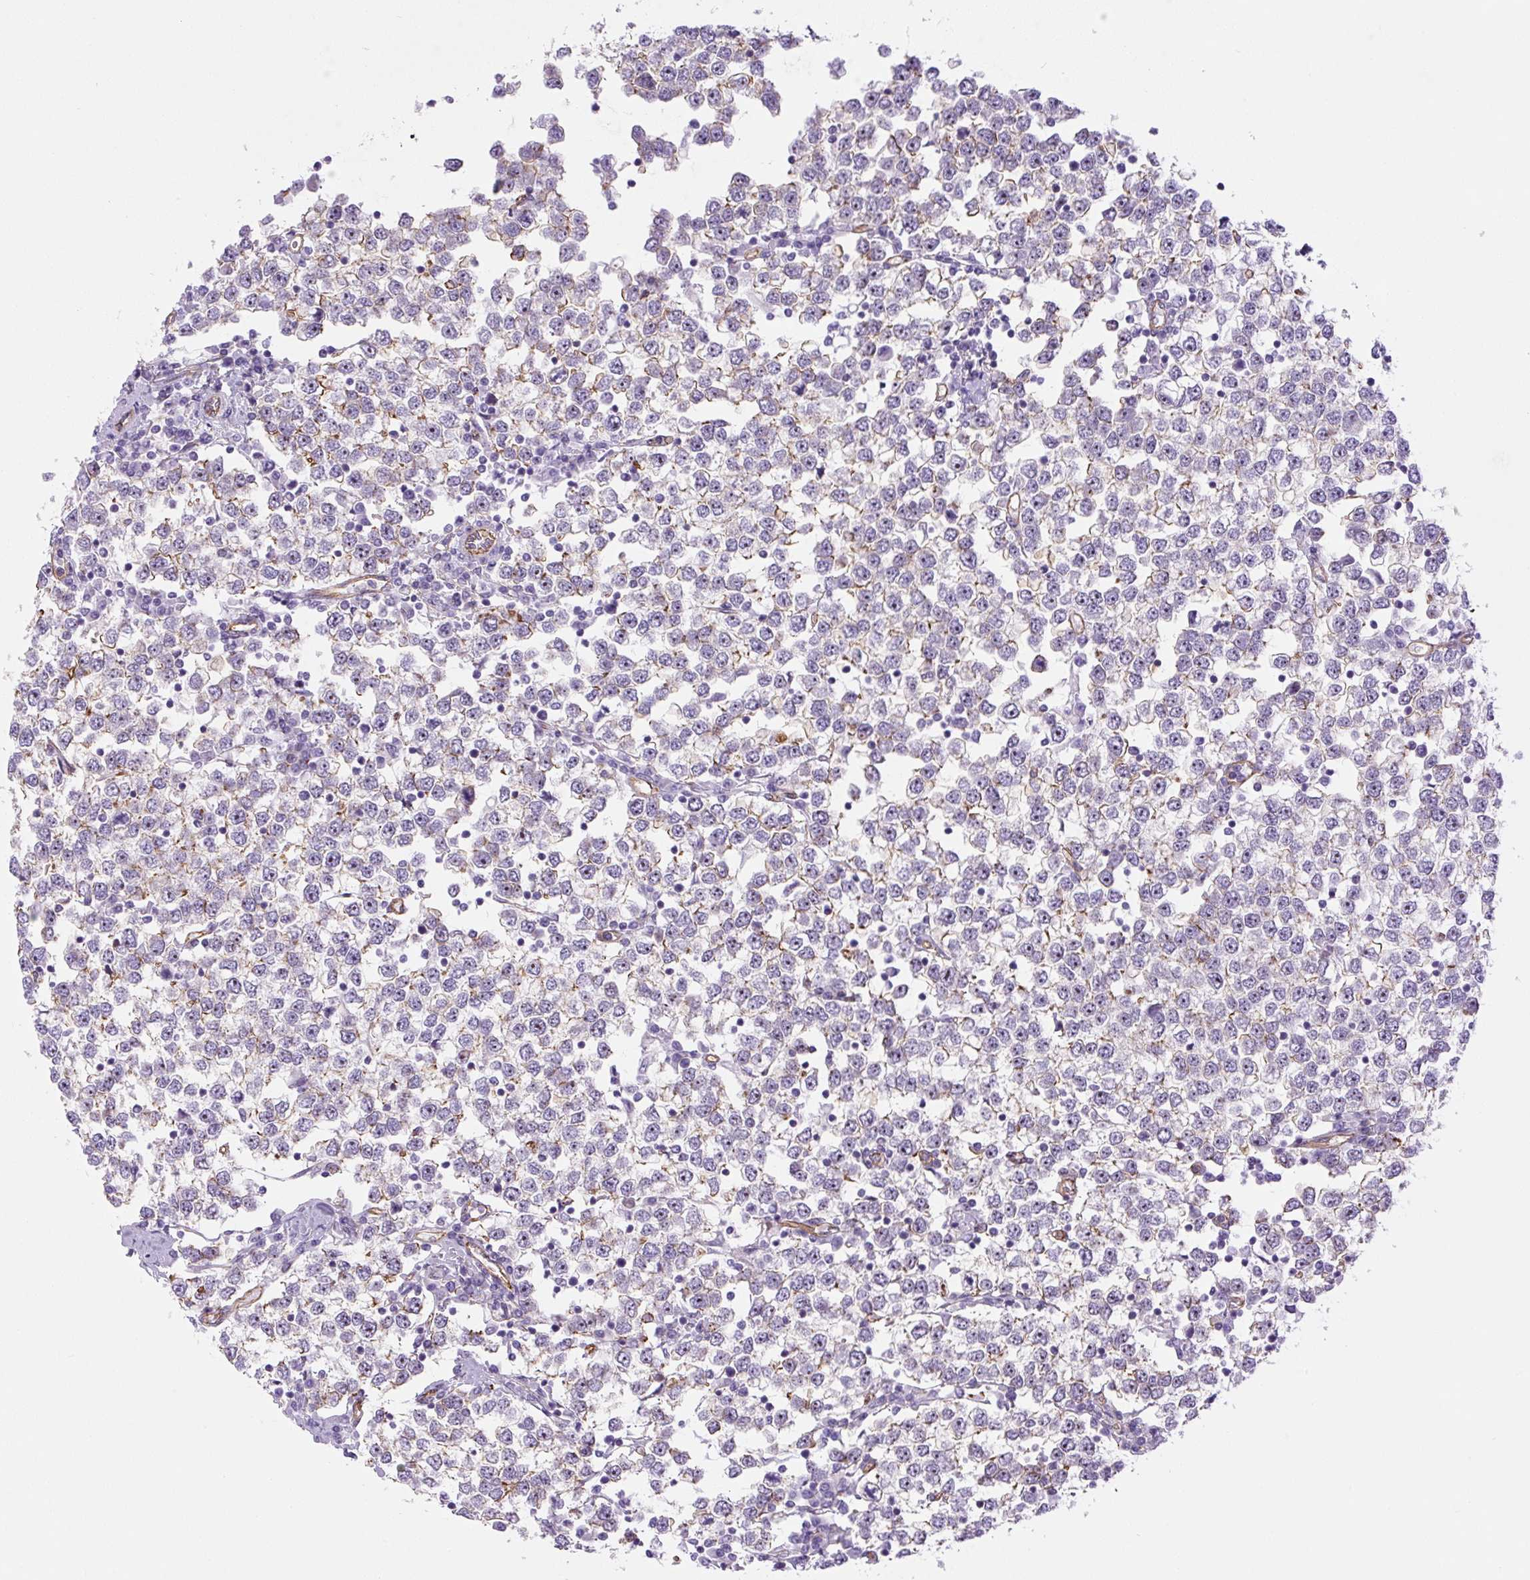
{"staining": {"intensity": "negative", "quantity": "none", "location": "none"}, "tissue": "testis cancer", "cell_type": "Tumor cells", "image_type": "cancer", "snomed": [{"axis": "morphology", "description": "Seminoma, NOS"}, {"axis": "topography", "description": "Testis"}], "caption": "Histopathology image shows no significant protein expression in tumor cells of testis cancer (seminoma).", "gene": "MYO5C", "patient": {"sex": "male", "age": 65}}